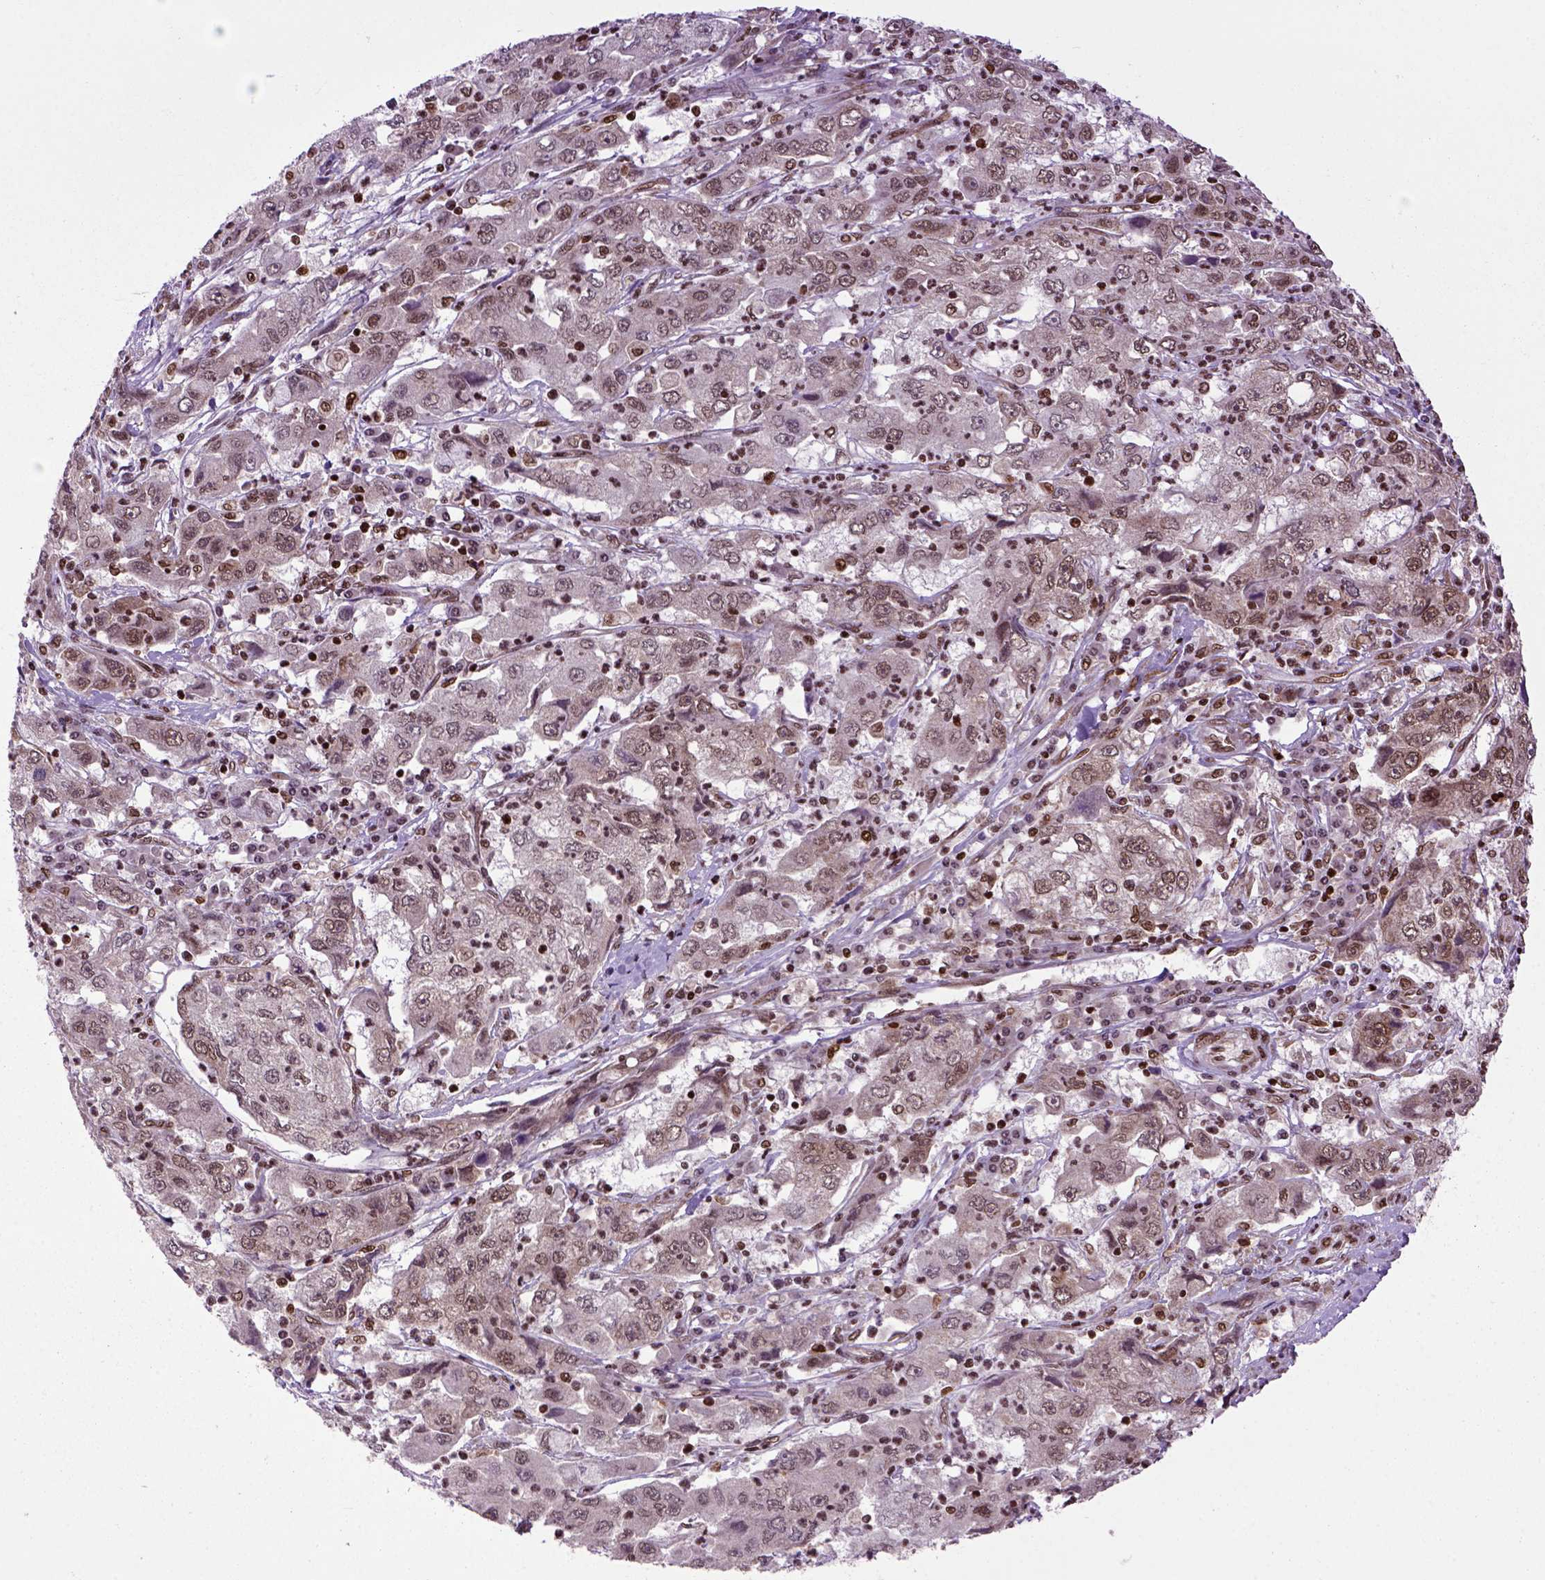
{"staining": {"intensity": "weak", "quantity": "<25%", "location": "nuclear"}, "tissue": "cervical cancer", "cell_type": "Tumor cells", "image_type": "cancer", "snomed": [{"axis": "morphology", "description": "Squamous cell carcinoma, NOS"}, {"axis": "topography", "description": "Cervix"}], "caption": "Immunohistochemical staining of human cervical cancer (squamous cell carcinoma) displays no significant expression in tumor cells.", "gene": "CELF1", "patient": {"sex": "female", "age": 36}}